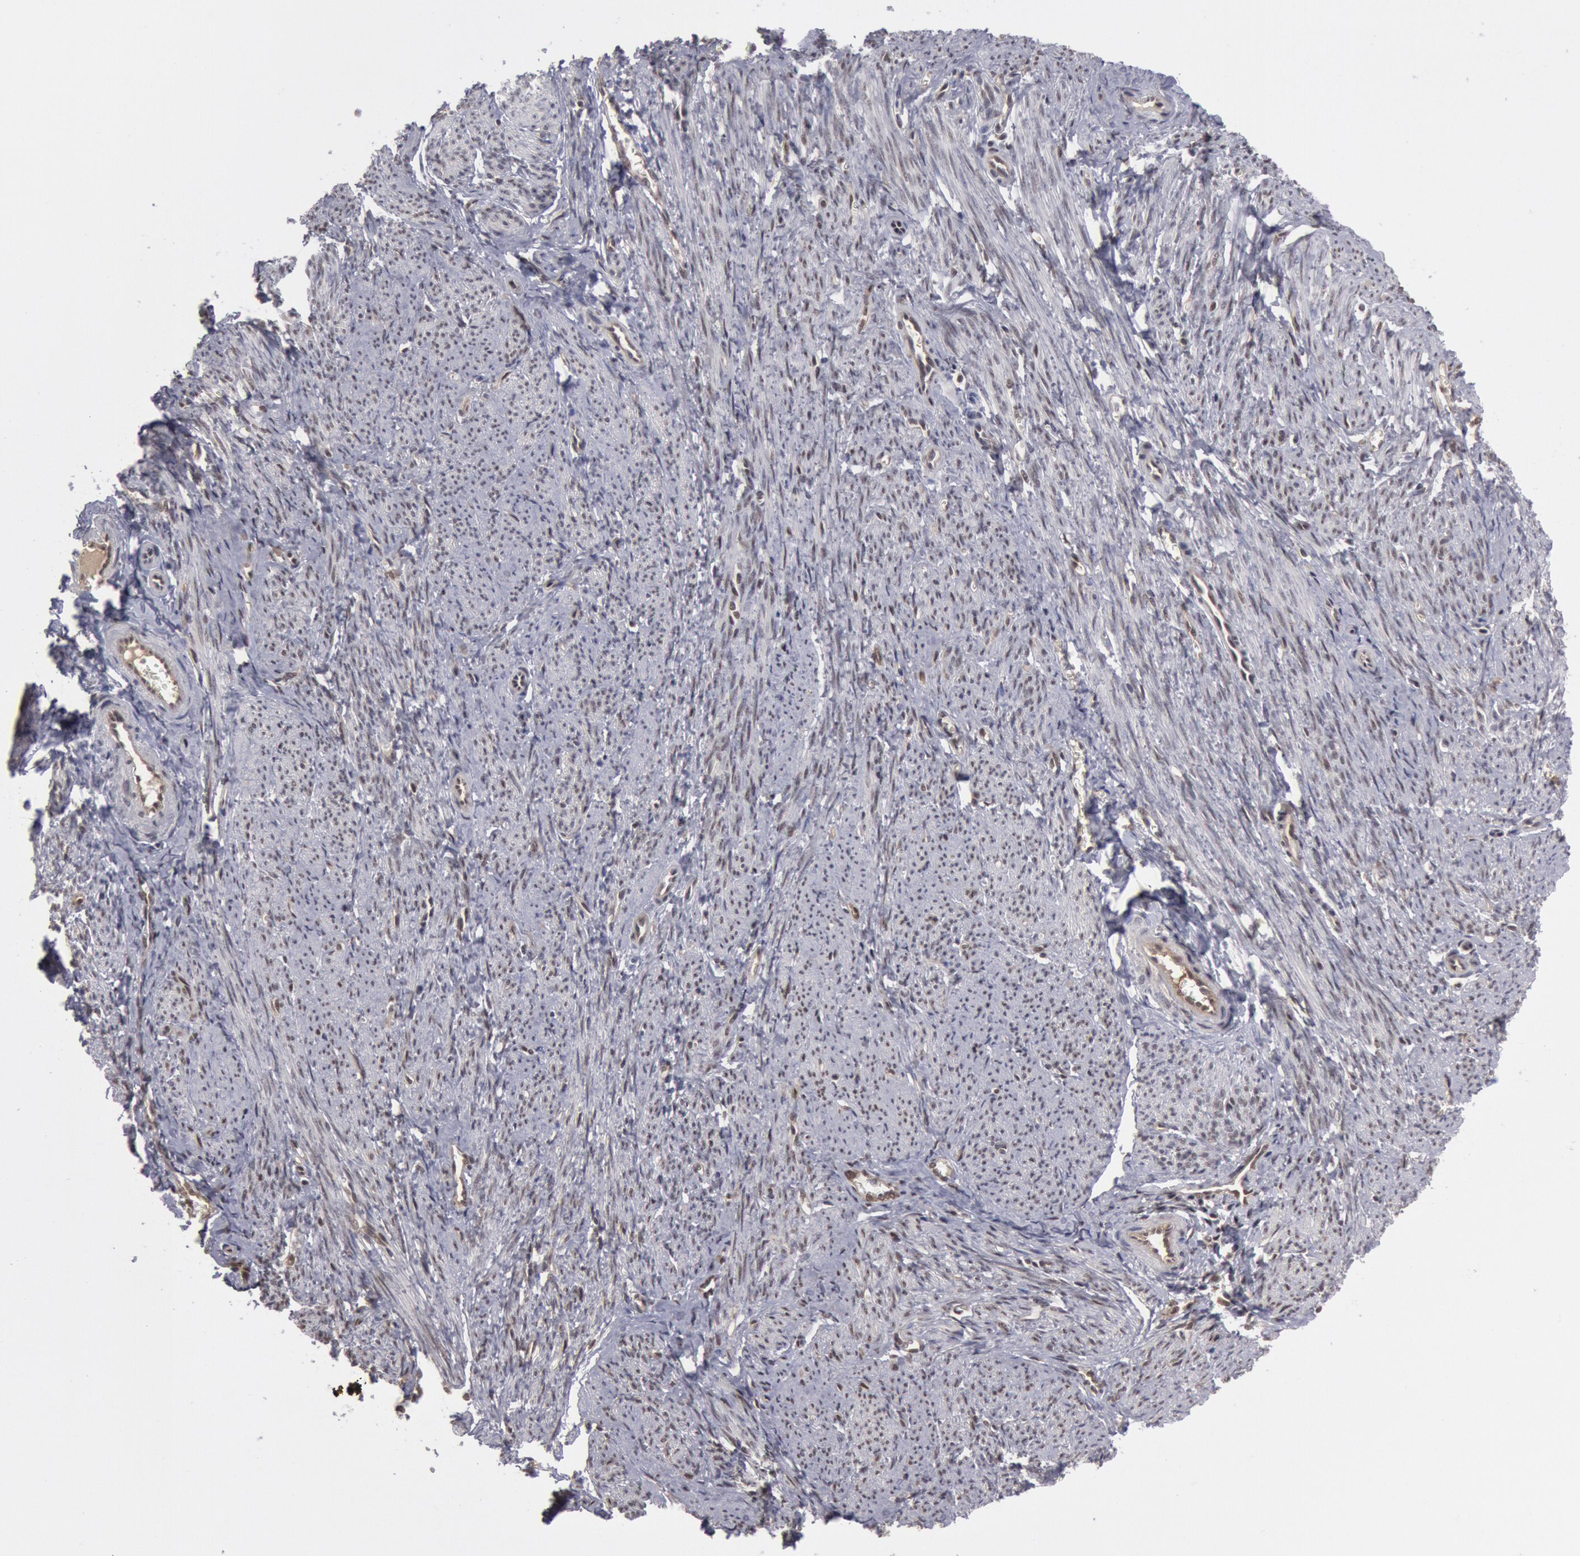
{"staining": {"intensity": "negative", "quantity": "none", "location": "none"}, "tissue": "smooth muscle", "cell_type": "Smooth muscle cells", "image_type": "normal", "snomed": [{"axis": "morphology", "description": "Normal tissue, NOS"}, {"axis": "topography", "description": "Smooth muscle"}, {"axis": "topography", "description": "Cervix"}], "caption": "Immunohistochemistry (IHC) histopathology image of normal smooth muscle: human smooth muscle stained with DAB (3,3'-diaminobenzidine) reveals no significant protein expression in smooth muscle cells. (DAB (3,3'-diaminobenzidine) immunohistochemistry (IHC) visualized using brightfield microscopy, high magnification).", "gene": "PPP4R3B", "patient": {"sex": "female", "age": 70}}